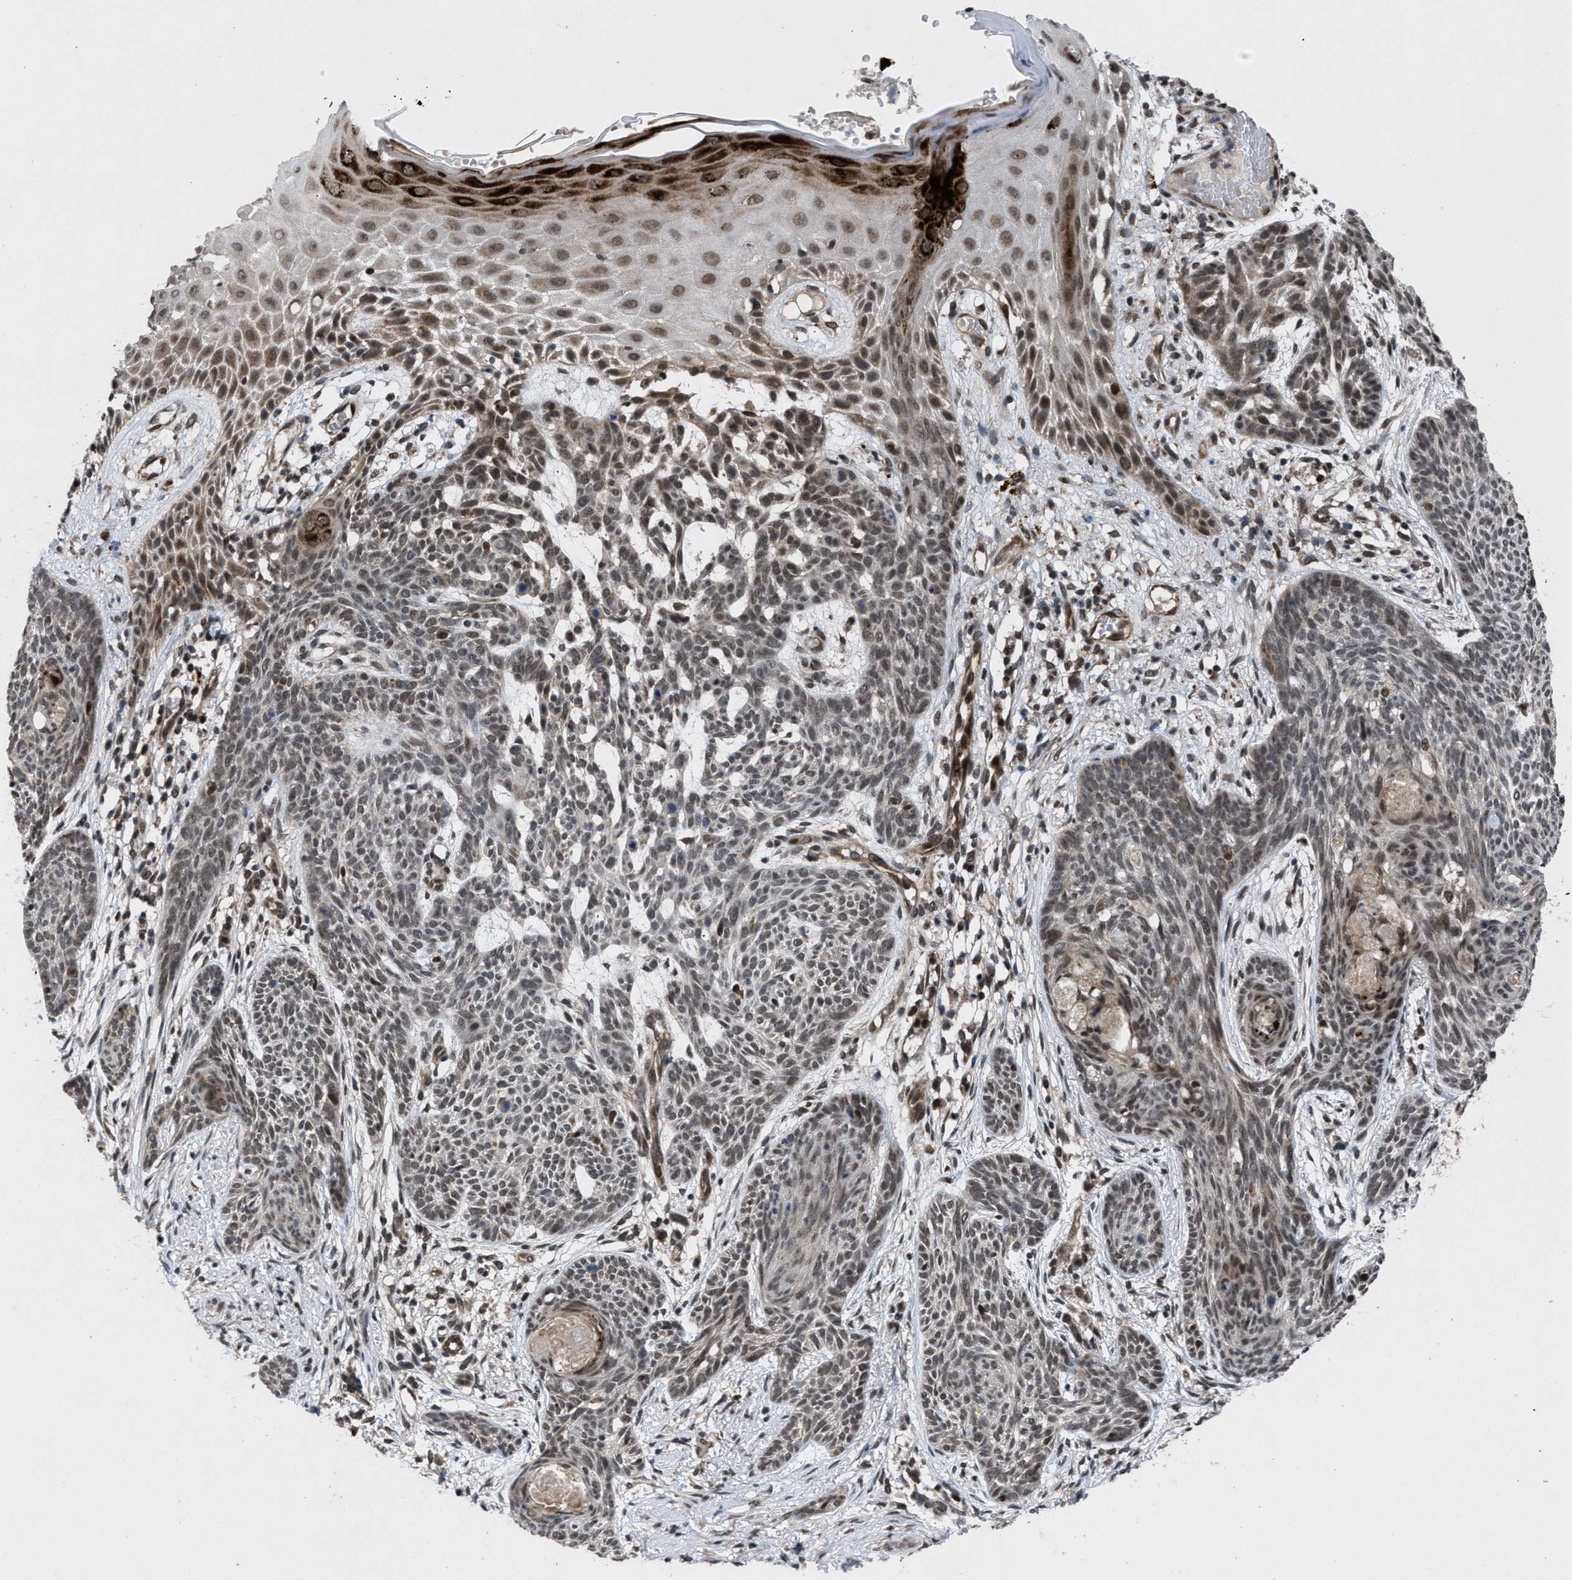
{"staining": {"intensity": "weak", "quantity": "25%-75%", "location": "nuclear"}, "tissue": "skin cancer", "cell_type": "Tumor cells", "image_type": "cancer", "snomed": [{"axis": "morphology", "description": "Basal cell carcinoma"}, {"axis": "topography", "description": "Skin"}], "caption": "Immunohistochemistry (IHC) of human skin cancer shows low levels of weak nuclear positivity in about 25%-75% of tumor cells.", "gene": "ZNHIT1", "patient": {"sex": "female", "age": 59}}